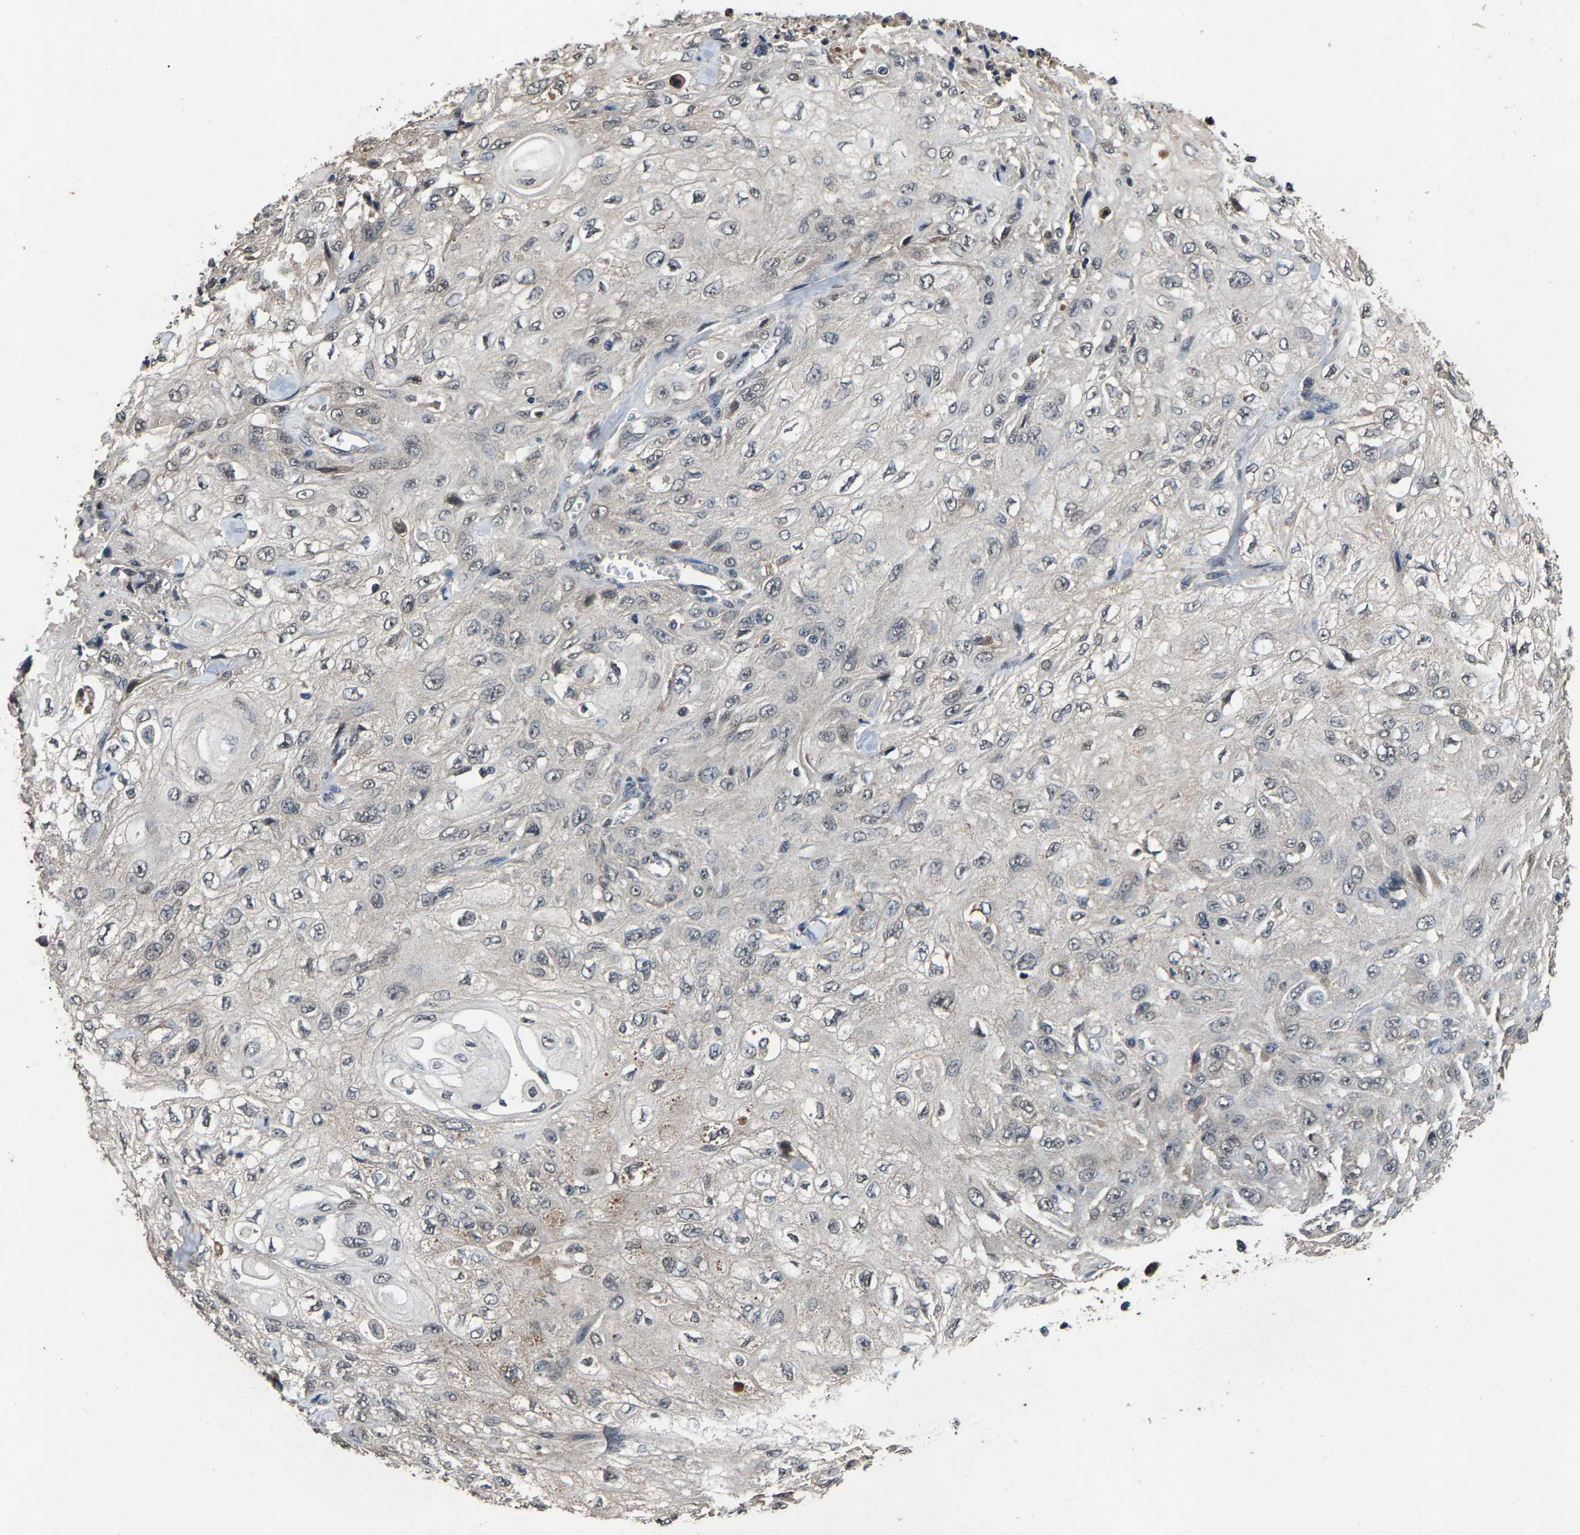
{"staining": {"intensity": "negative", "quantity": "none", "location": "none"}, "tissue": "skin cancer", "cell_type": "Tumor cells", "image_type": "cancer", "snomed": [{"axis": "morphology", "description": "Squamous cell carcinoma, NOS"}, {"axis": "morphology", "description": "Squamous cell carcinoma, metastatic, NOS"}, {"axis": "topography", "description": "Skin"}, {"axis": "topography", "description": "Lymph node"}], "caption": "Immunohistochemical staining of human skin cancer exhibits no significant positivity in tumor cells. The staining is performed using DAB (3,3'-diaminobenzidine) brown chromogen with nuclei counter-stained in using hematoxylin.", "gene": "HUWE1", "patient": {"sex": "male", "age": 75}}